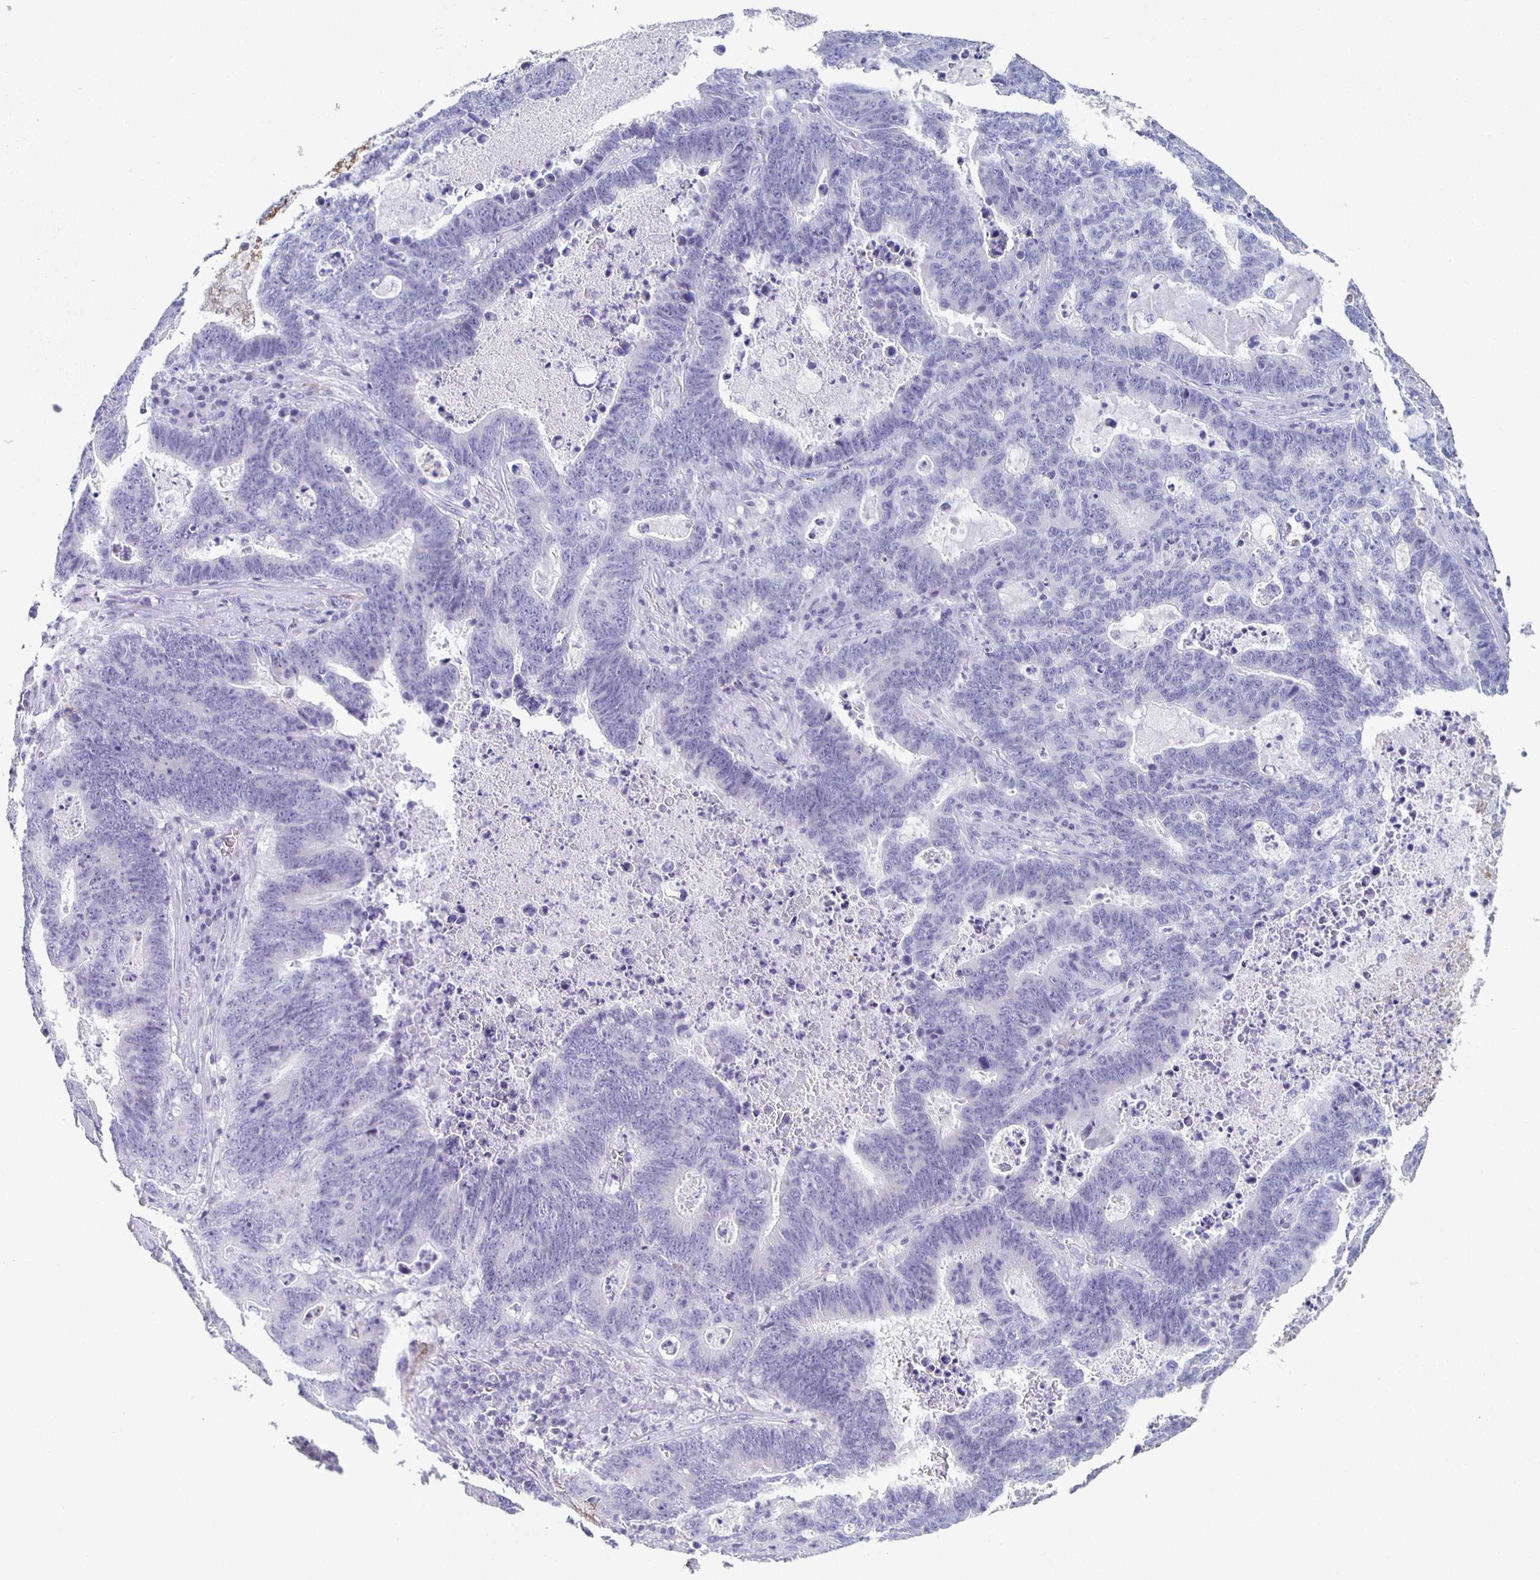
{"staining": {"intensity": "negative", "quantity": "none", "location": "none"}, "tissue": "lung cancer", "cell_type": "Tumor cells", "image_type": "cancer", "snomed": [{"axis": "morphology", "description": "Aneuploidy"}, {"axis": "morphology", "description": "Adenocarcinoma, NOS"}, {"axis": "morphology", "description": "Adenocarcinoma primary or metastatic"}, {"axis": "topography", "description": "Lung"}], "caption": "The photomicrograph displays no staining of tumor cells in lung adenocarcinoma.", "gene": "FGA", "patient": {"sex": "female", "age": 75}}